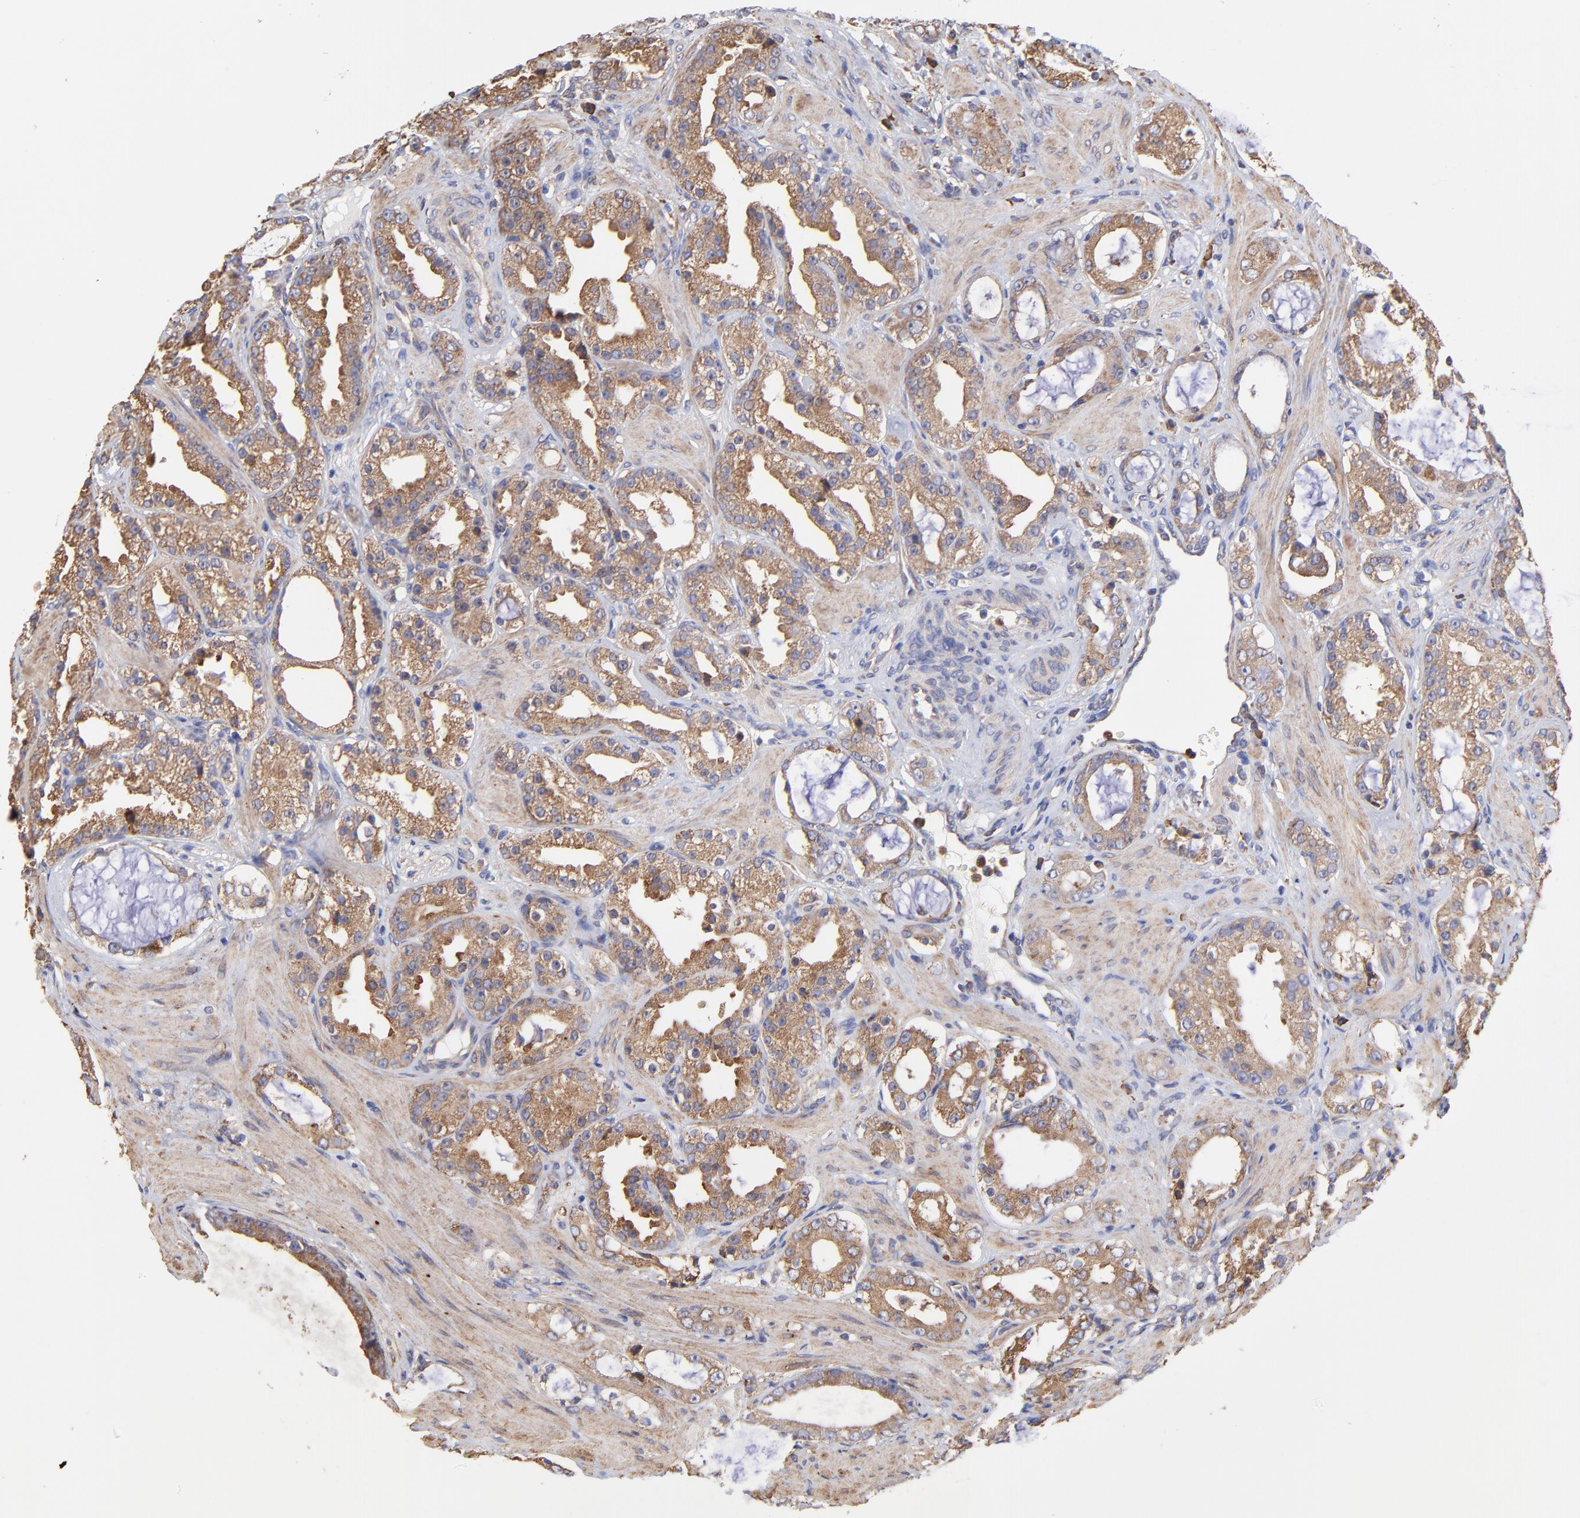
{"staining": {"intensity": "moderate", "quantity": ">75%", "location": "cytoplasmic/membranous"}, "tissue": "prostate cancer", "cell_type": "Tumor cells", "image_type": "cancer", "snomed": [{"axis": "morphology", "description": "Adenocarcinoma, Medium grade"}, {"axis": "topography", "description": "Prostate"}], "caption": "Tumor cells display medium levels of moderate cytoplasmic/membranous staining in approximately >75% of cells in medium-grade adenocarcinoma (prostate).", "gene": "PFKM", "patient": {"sex": "male", "age": 73}}